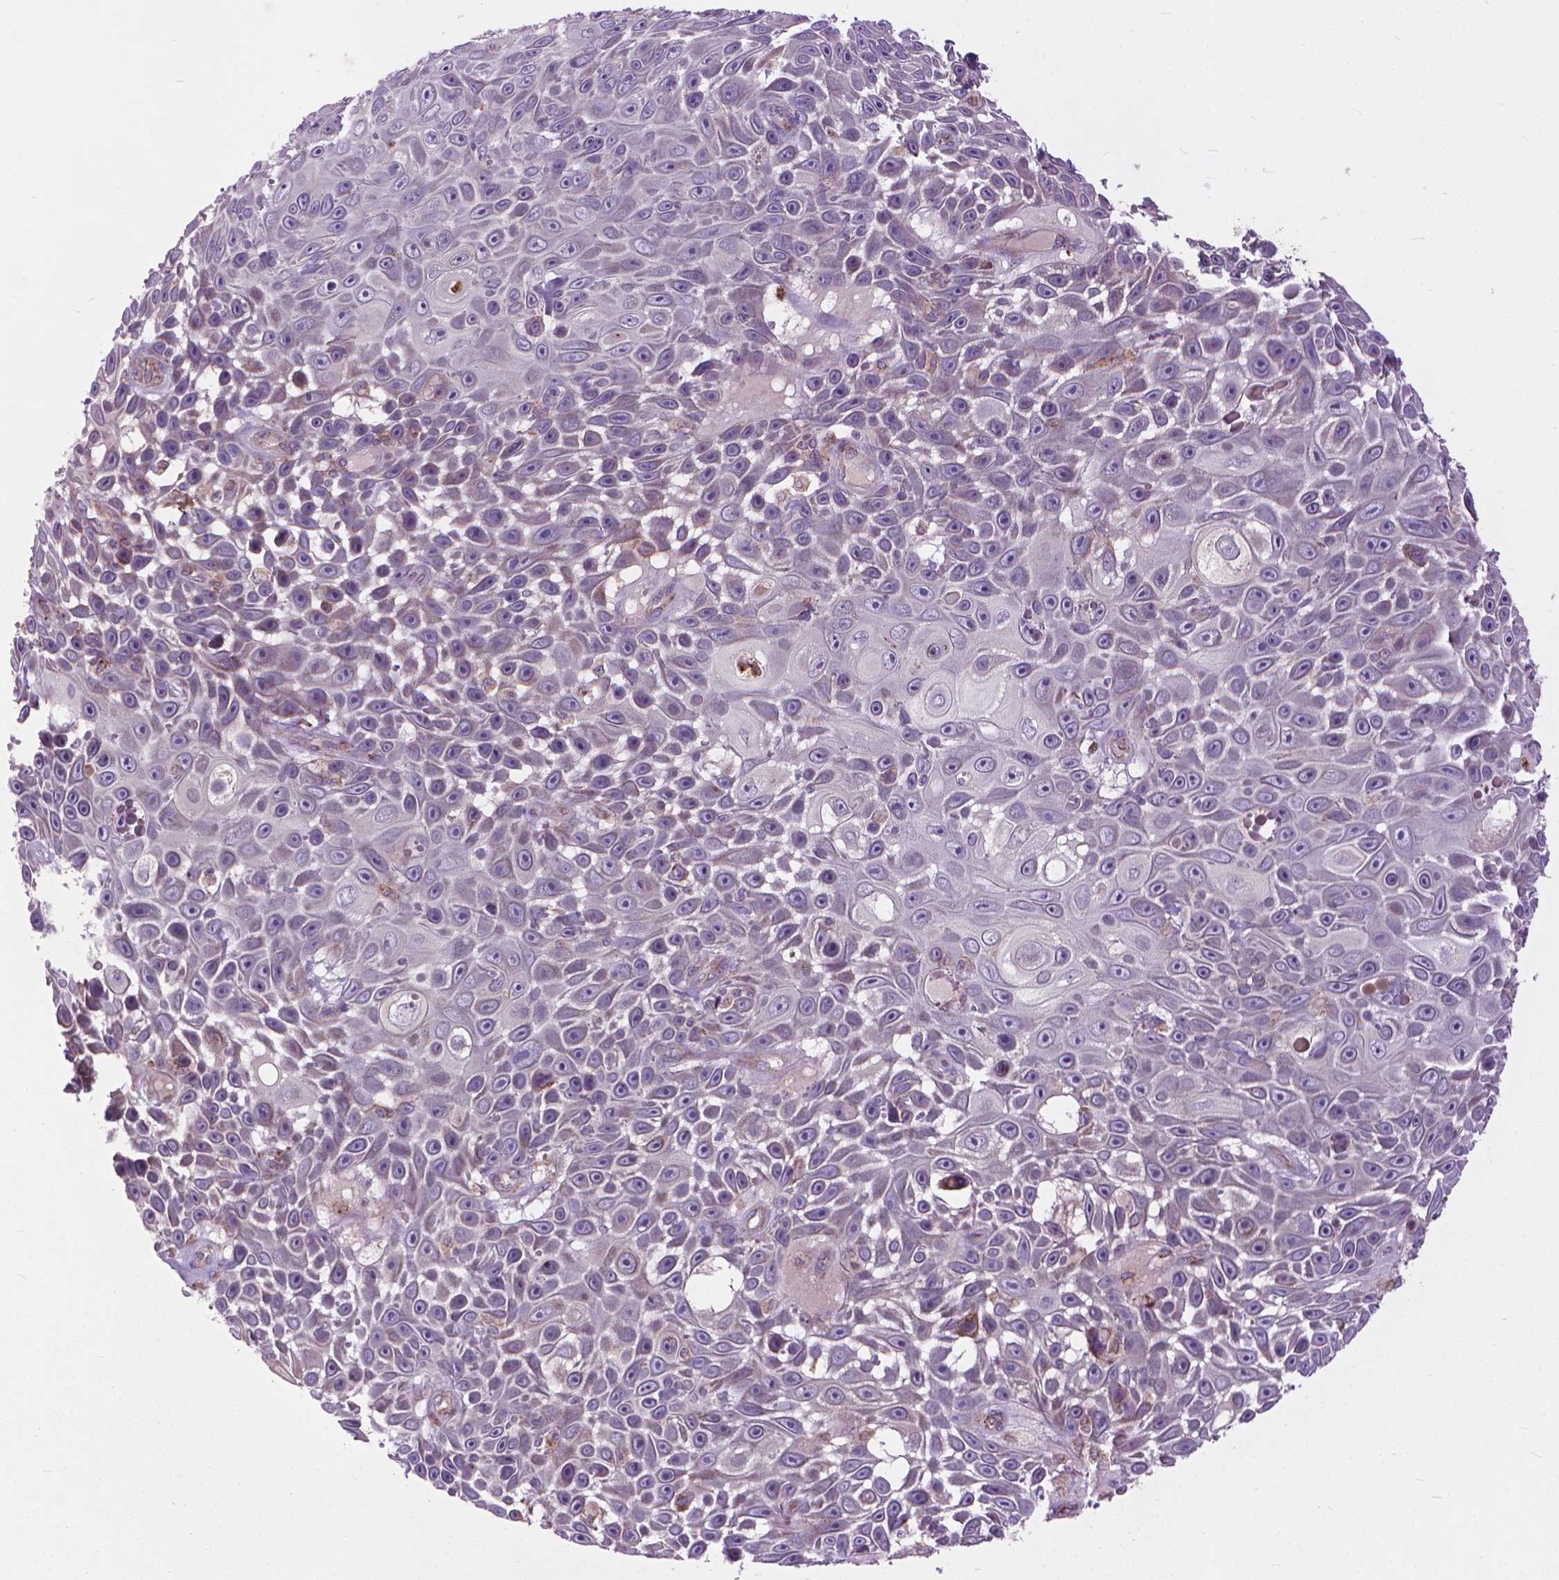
{"staining": {"intensity": "moderate", "quantity": "<25%", "location": "cytoplasmic/membranous"}, "tissue": "skin cancer", "cell_type": "Tumor cells", "image_type": "cancer", "snomed": [{"axis": "morphology", "description": "Squamous cell carcinoma, NOS"}, {"axis": "topography", "description": "Skin"}], "caption": "Squamous cell carcinoma (skin) stained for a protein displays moderate cytoplasmic/membranous positivity in tumor cells. (Stains: DAB (3,3'-diaminobenzidine) in brown, nuclei in blue, Microscopy: brightfield microscopy at high magnification).", "gene": "MYH14", "patient": {"sex": "male", "age": 82}}